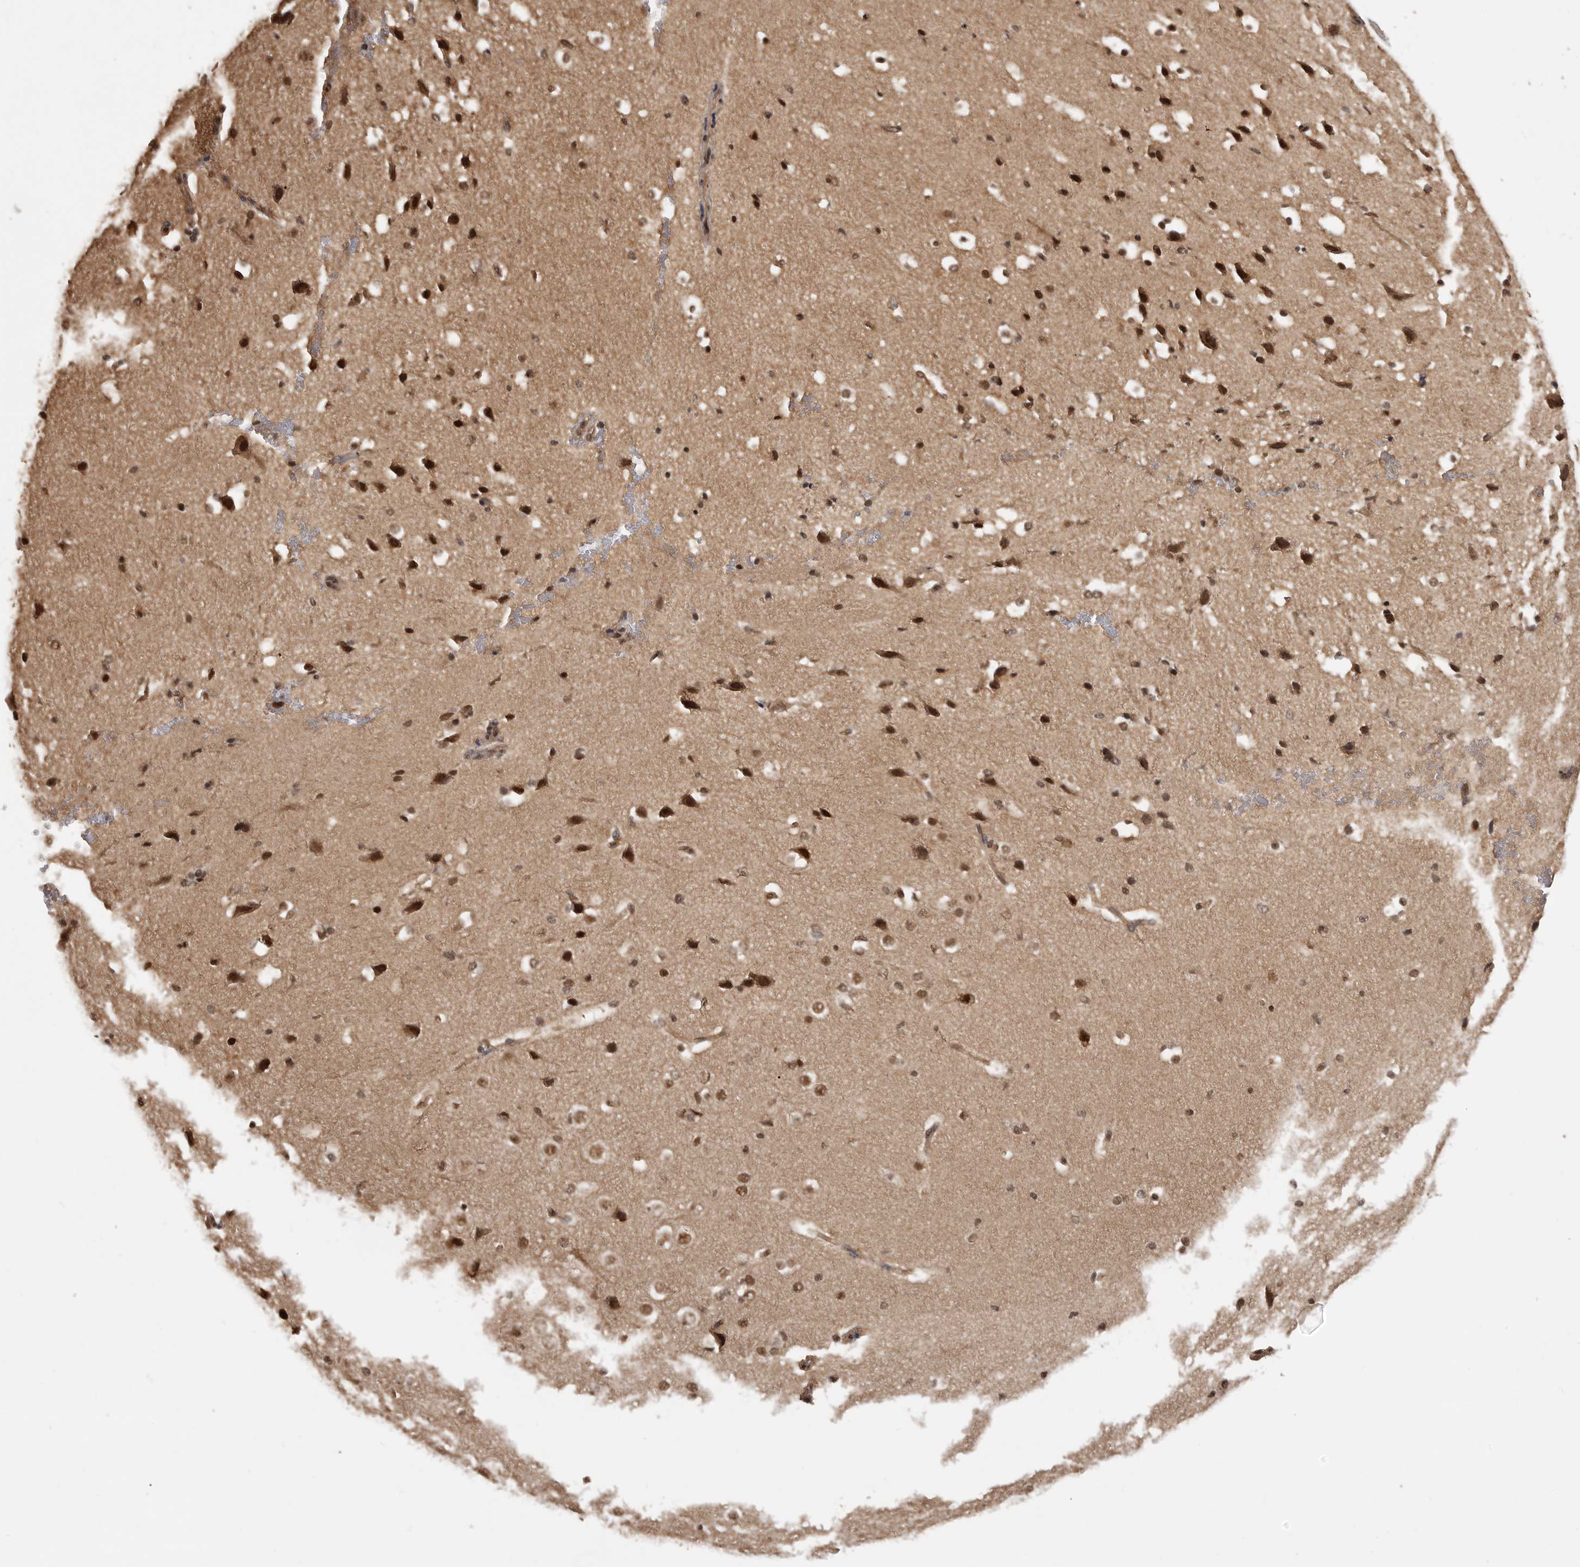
{"staining": {"intensity": "moderate", "quantity": ">75%", "location": "cytoplasmic/membranous,nuclear"}, "tissue": "cerebral cortex", "cell_type": "Endothelial cells", "image_type": "normal", "snomed": [{"axis": "morphology", "description": "Normal tissue, NOS"}, {"axis": "morphology", "description": "Developmental malformation"}, {"axis": "topography", "description": "Cerebral cortex"}], "caption": "Normal cerebral cortex was stained to show a protein in brown. There is medium levels of moderate cytoplasmic/membranous,nuclear expression in approximately >75% of endothelial cells. (IHC, brightfield microscopy, high magnification).", "gene": "CBLL1", "patient": {"sex": "female", "age": 30}}